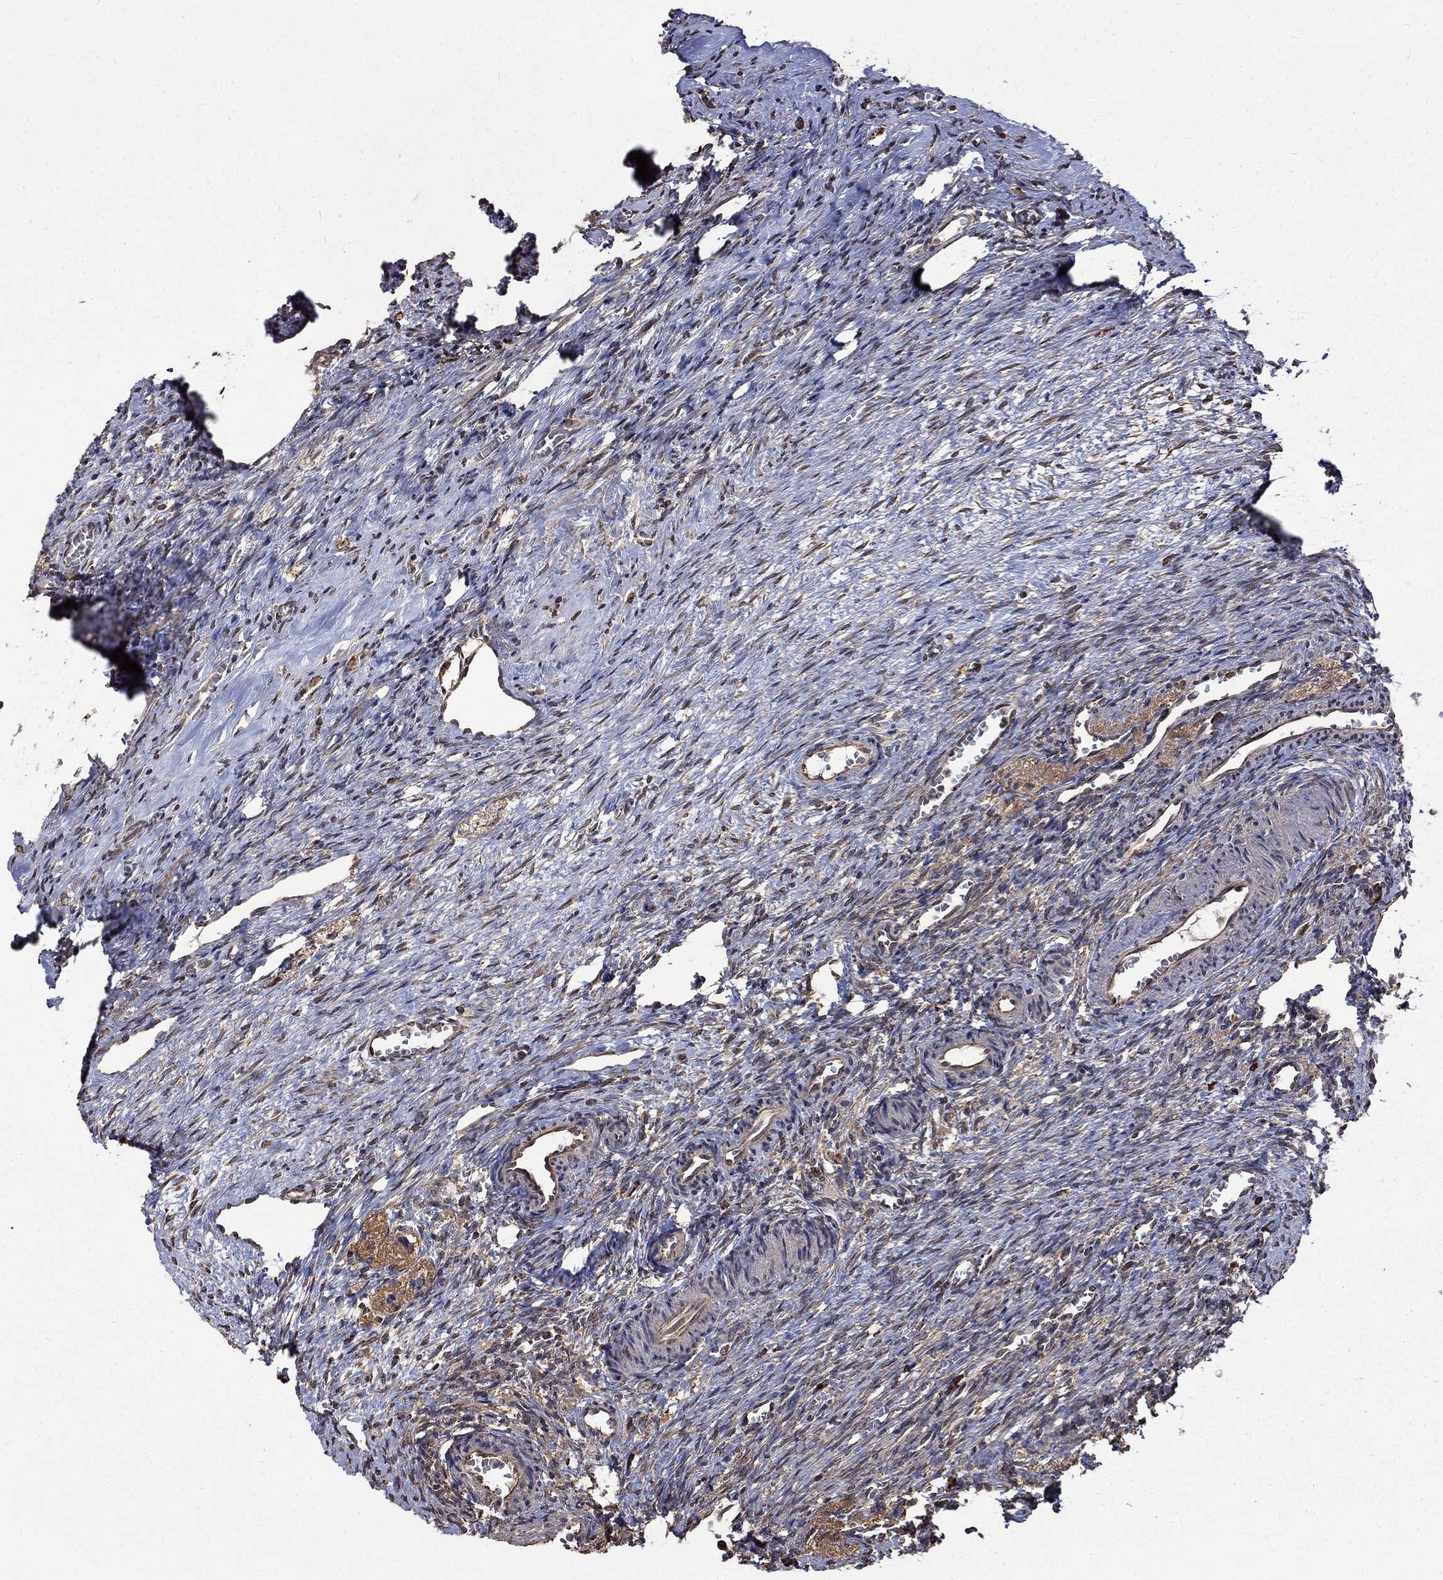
{"staining": {"intensity": "negative", "quantity": "none", "location": "none"}, "tissue": "ovary", "cell_type": "Ovarian stroma cells", "image_type": "normal", "snomed": [{"axis": "morphology", "description": "Normal tissue, NOS"}, {"axis": "topography", "description": "Ovary"}], "caption": "Immunohistochemical staining of normal ovary reveals no significant staining in ovarian stroma cells.", "gene": "ESRRA", "patient": {"sex": "female", "age": 39}}